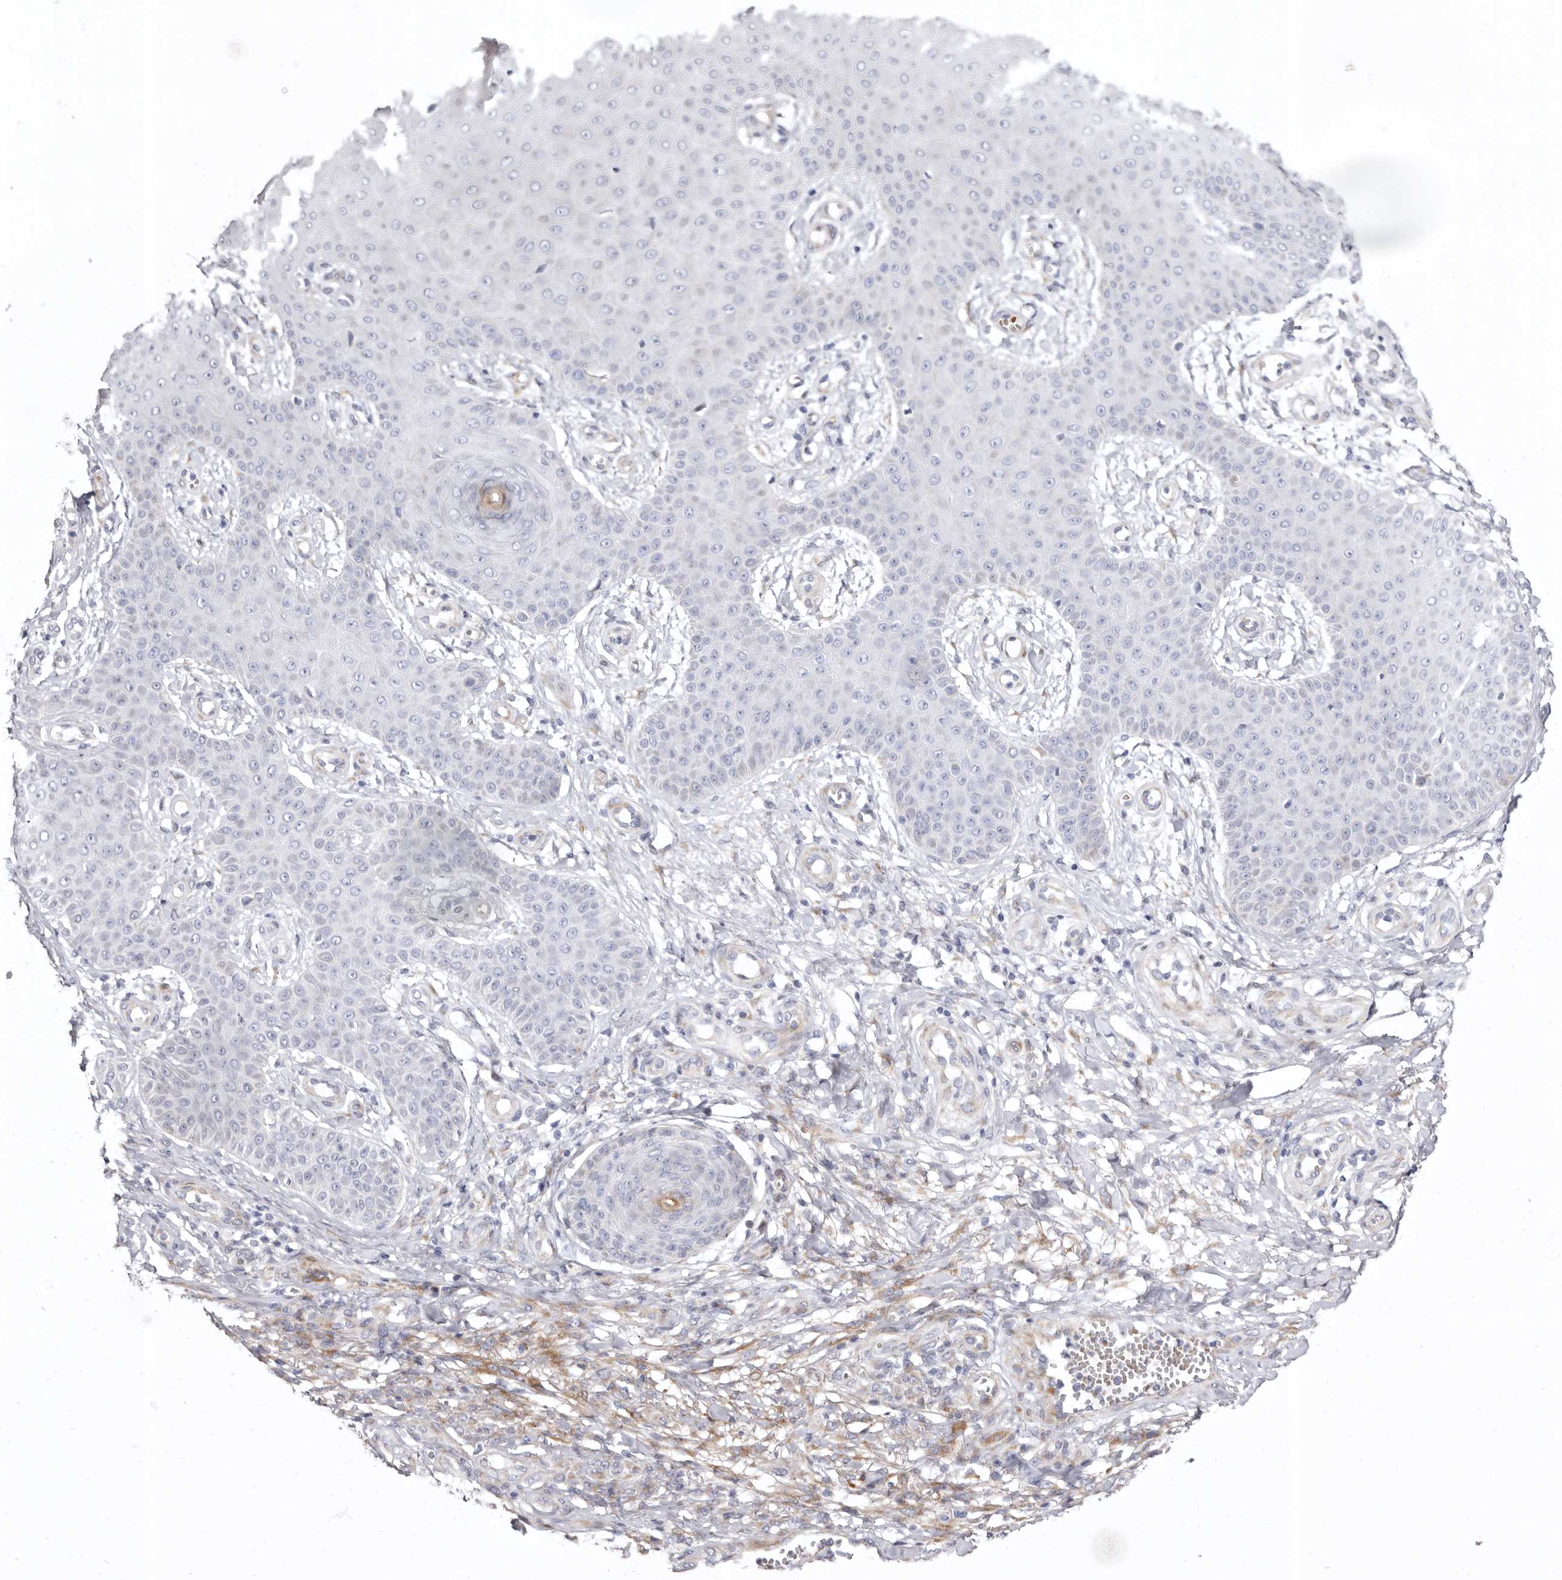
{"staining": {"intensity": "negative", "quantity": "none", "location": "none"}, "tissue": "skin cancer", "cell_type": "Tumor cells", "image_type": "cancer", "snomed": [{"axis": "morphology", "description": "Squamous cell carcinoma, NOS"}, {"axis": "topography", "description": "Skin"}], "caption": "Skin cancer (squamous cell carcinoma) was stained to show a protein in brown. There is no significant positivity in tumor cells. (Brightfield microscopy of DAB immunohistochemistry (IHC) at high magnification).", "gene": "AIDA", "patient": {"sex": "male", "age": 74}}